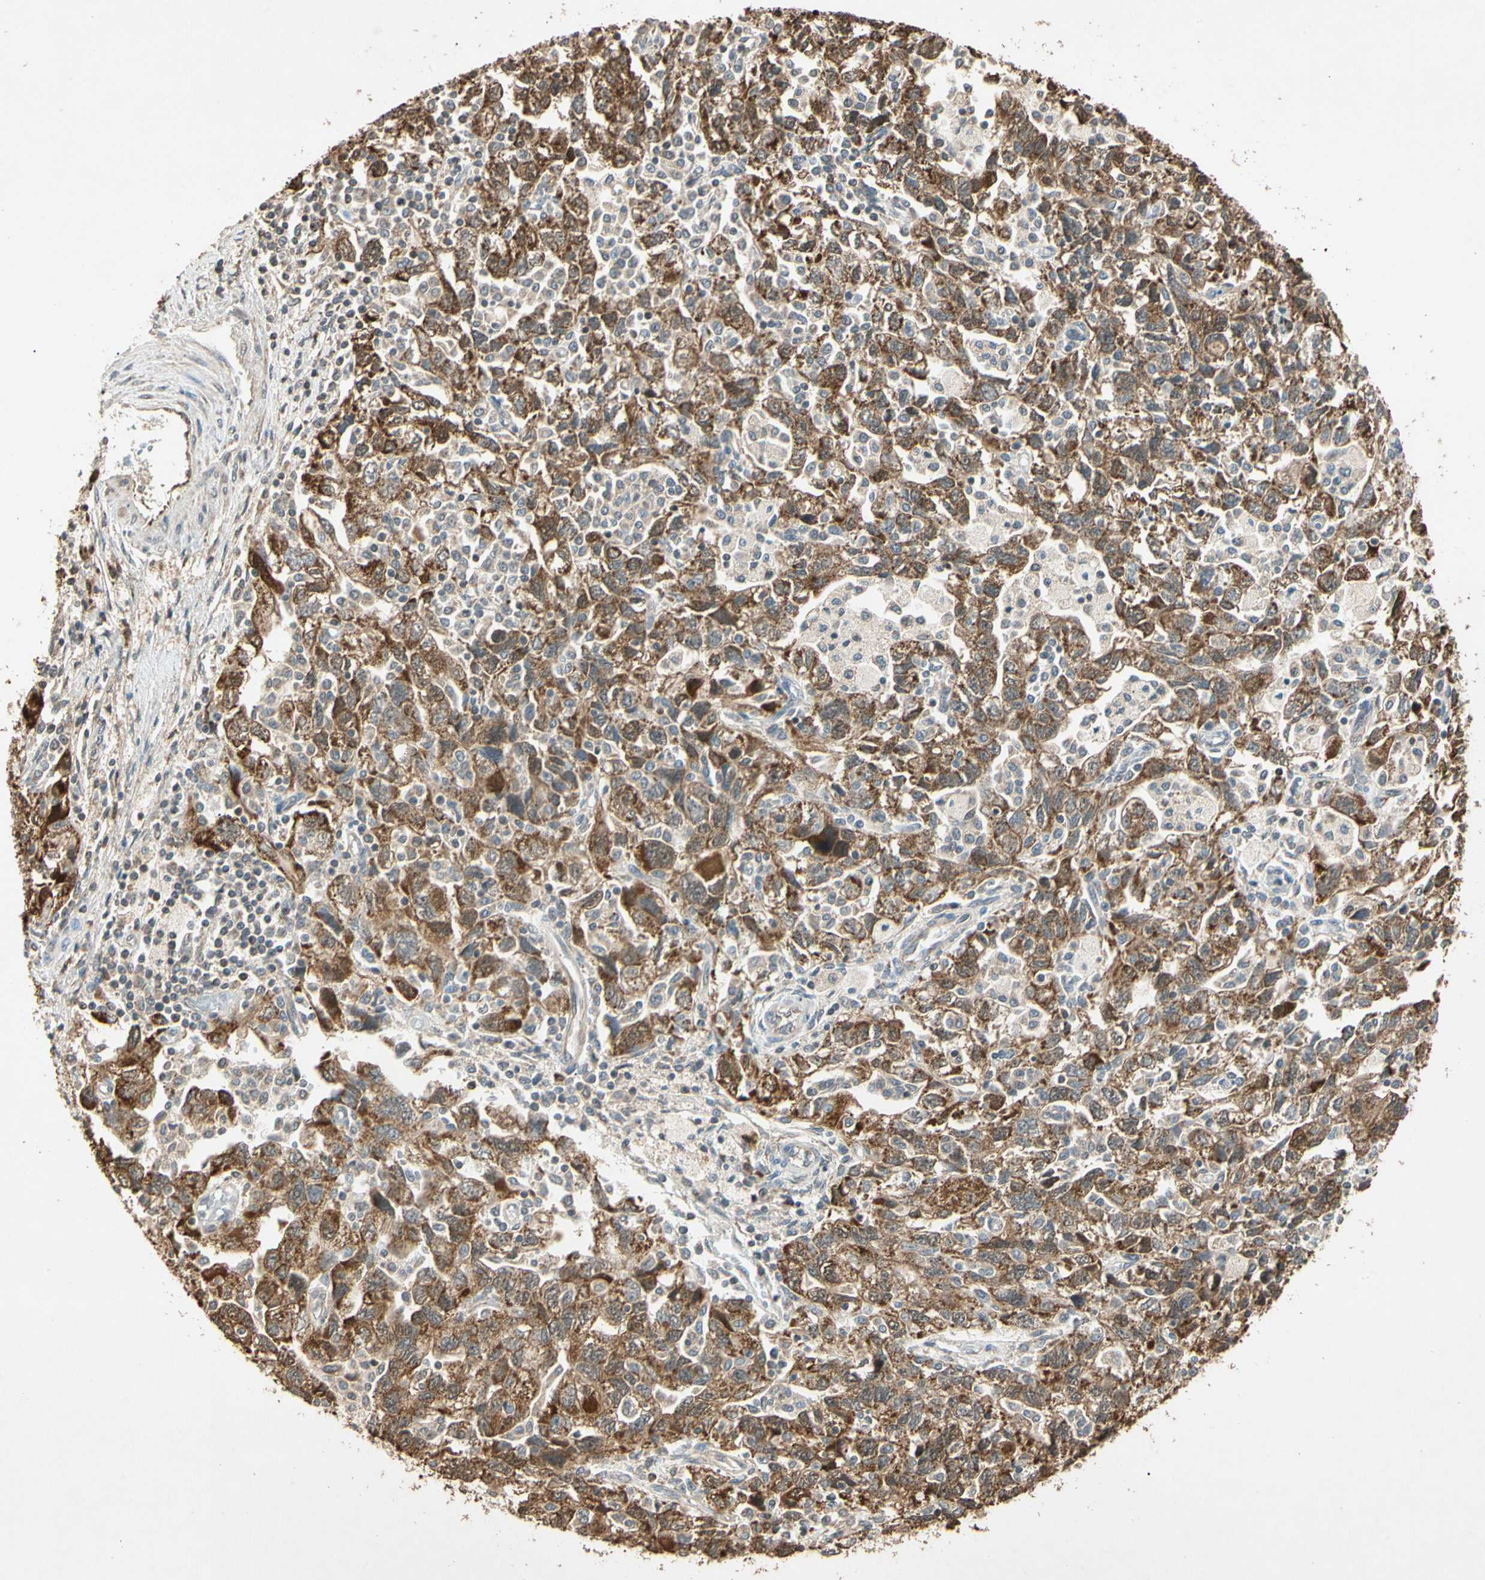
{"staining": {"intensity": "moderate", "quantity": ">75%", "location": "cytoplasmic/membranous,nuclear"}, "tissue": "ovarian cancer", "cell_type": "Tumor cells", "image_type": "cancer", "snomed": [{"axis": "morphology", "description": "Carcinoma, NOS"}, {"axis": "morphology", "description": "Cystadenocarcinoma, serous, NOS"}, {"axis": "topography", "description": "Ovary"}], "caption": "Moderate cytoplasmic/membranous and nuclear expression for a protein is present in about >75% of tumor cells of ovarian cancer (serous cystadenocarcinoma) using IHC.", "gene": "PRDX5", "patient": {"sex": "female", "age": 69}}